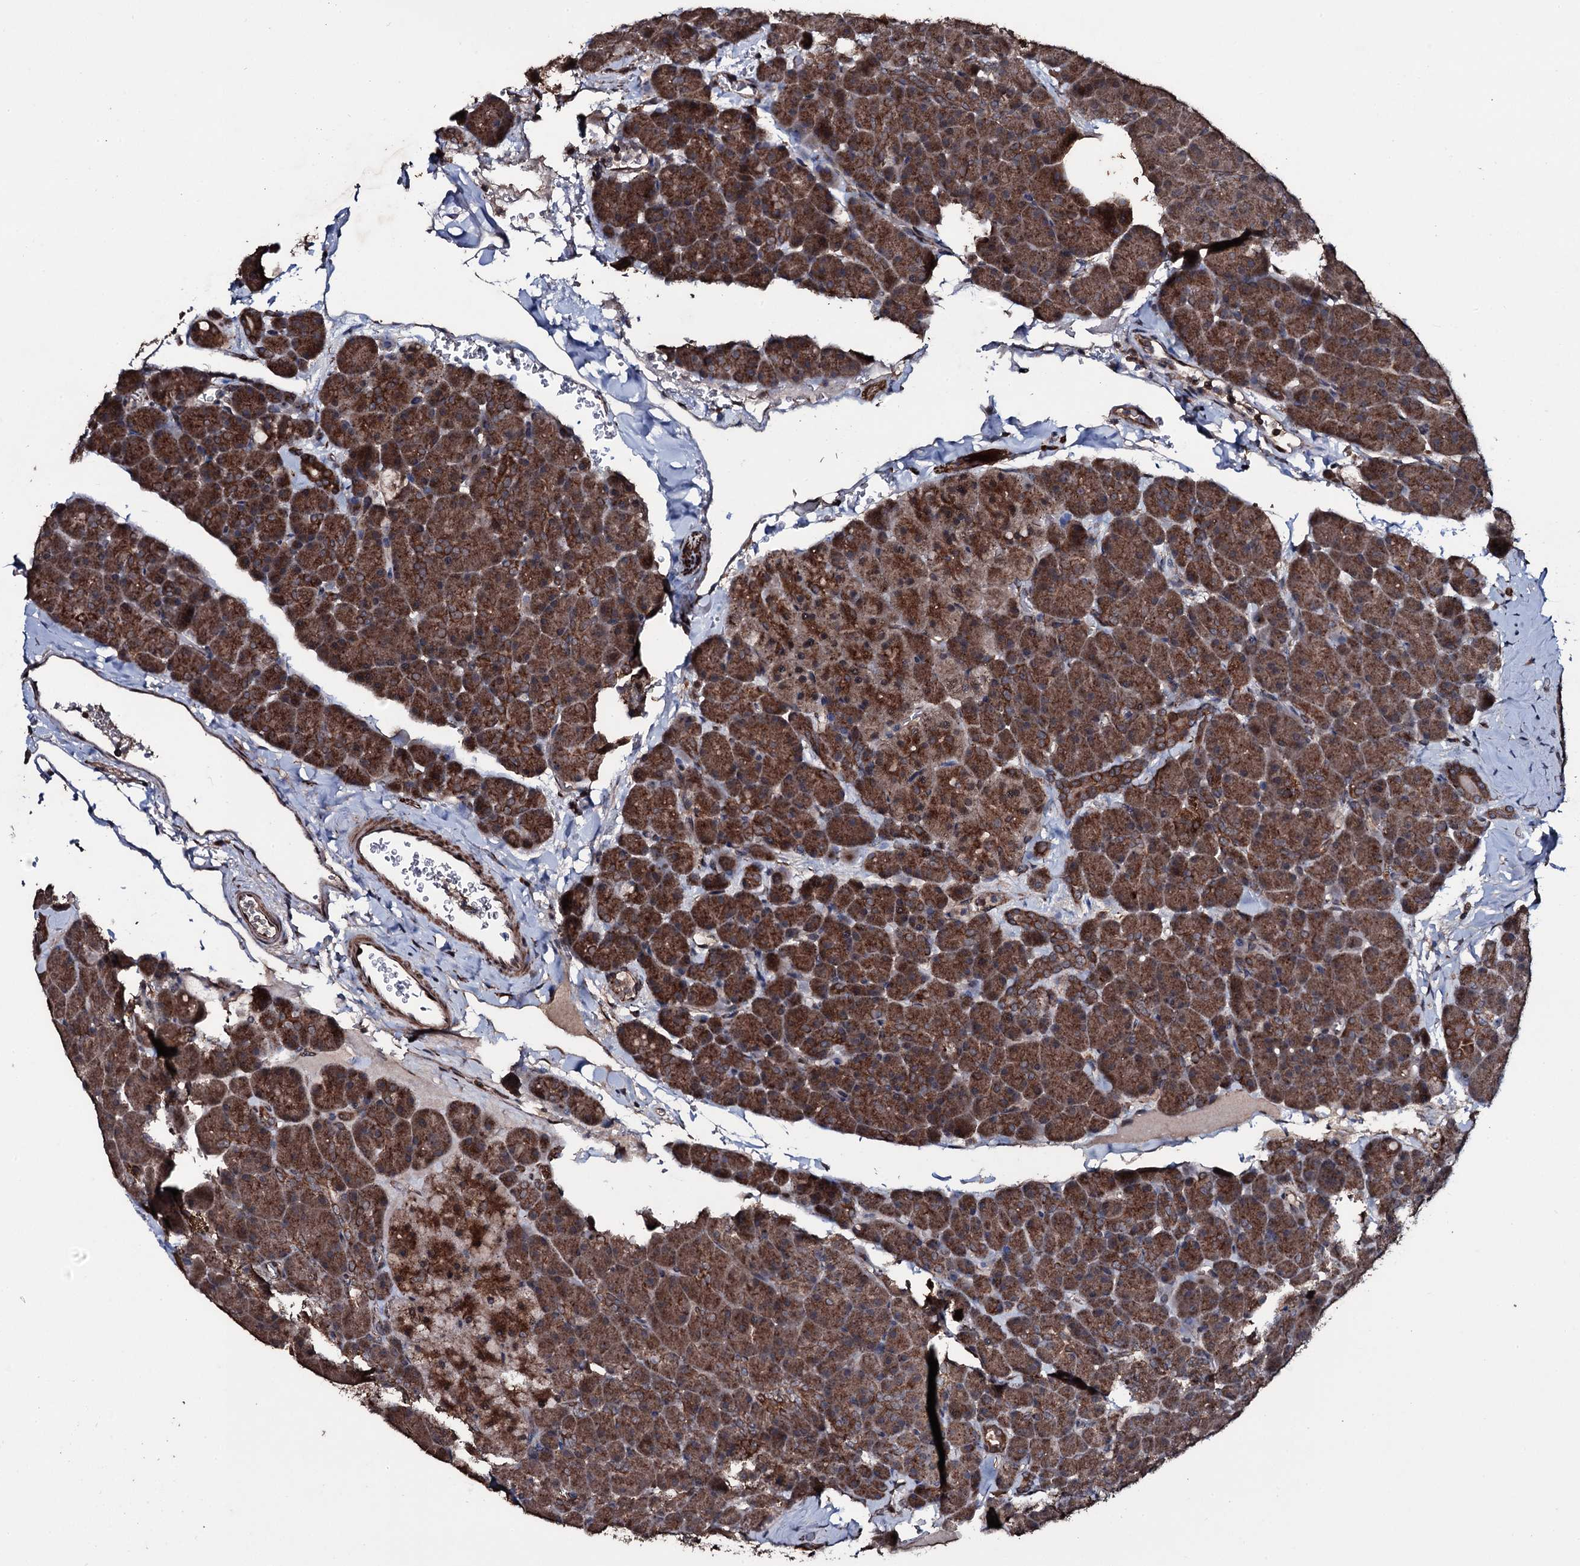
{"staining": {"intensity": "moderate", "quantity": ">75%", "location": "cytoplasmic/membranous,nuclear"}, "tissue": "pancreas", "cell_type": "Exocrine glandular cells", "image_type": "normal", "snomed": [{"axis": "morphology", "description": "Normal tissue, NOS"}, {"axis": "topography", "description": "Pancreas"}], "caption": "Protein staining shows moderate cytoplasmic/membranous,nuclear staining in approximately >75% of exocrine glandular cells in benign pancreas.", "gene": "MRPS31", "patient": {"sex": "male", "age": 36}}